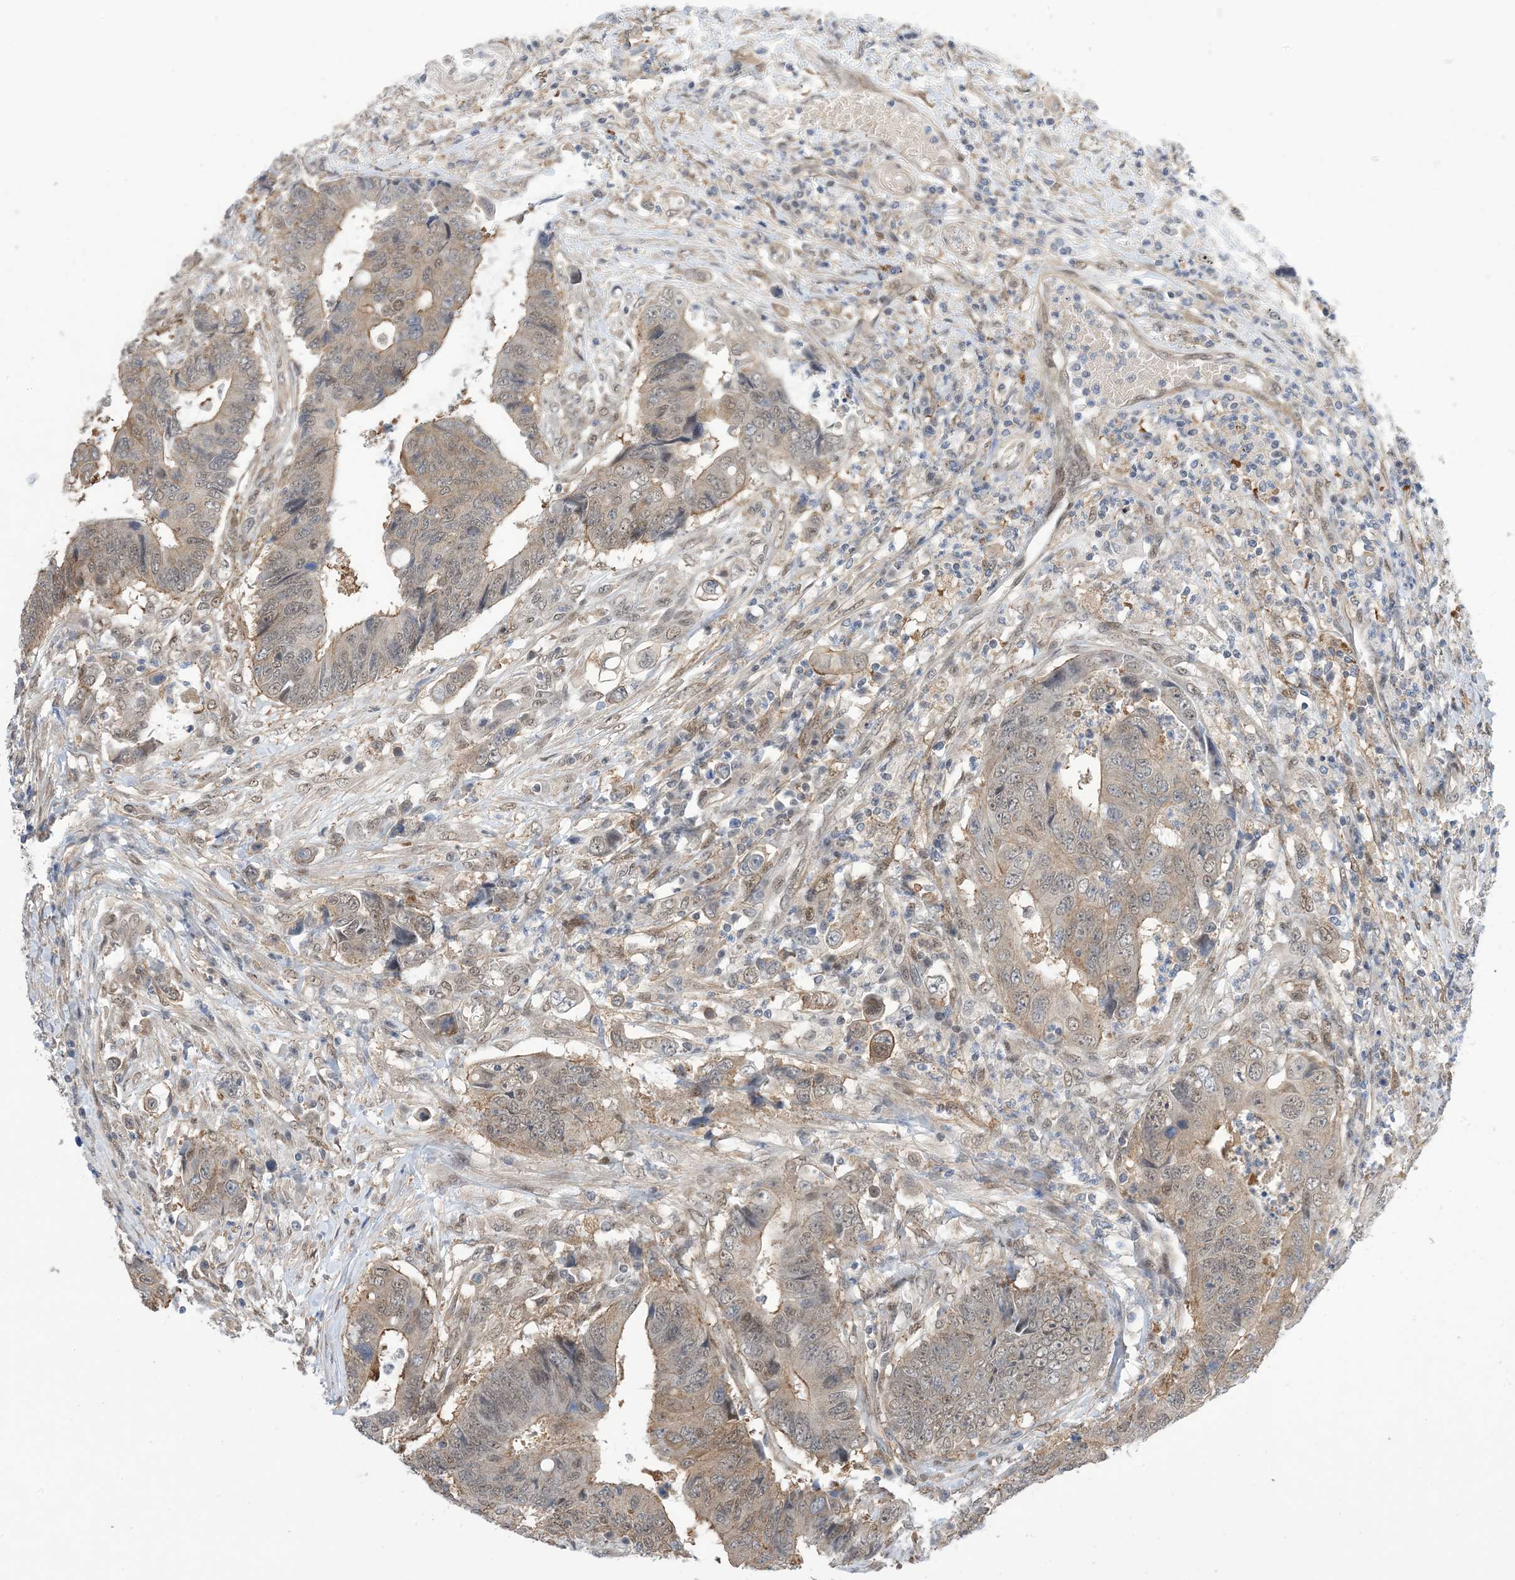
{"staining": {"intensity": "weak", "quantity": "<25%", "location": "cytoplasmic/membranous"}, "tissue": "colorectal cancer", "cell_type": "Tumor cells", "image_type": "cancer", "snomed": [{"axis": "morphology", "description": "Adenocarcinoma, NOS"}, {"axis": "topography", "description": "Rectum"}], "caption": "Image shows no protein positivity in tumor cells of adenocarcinoma (colorectal) tissue.", "gene": "ZNF8", "patient": {"sex": "male", "age": 84}}